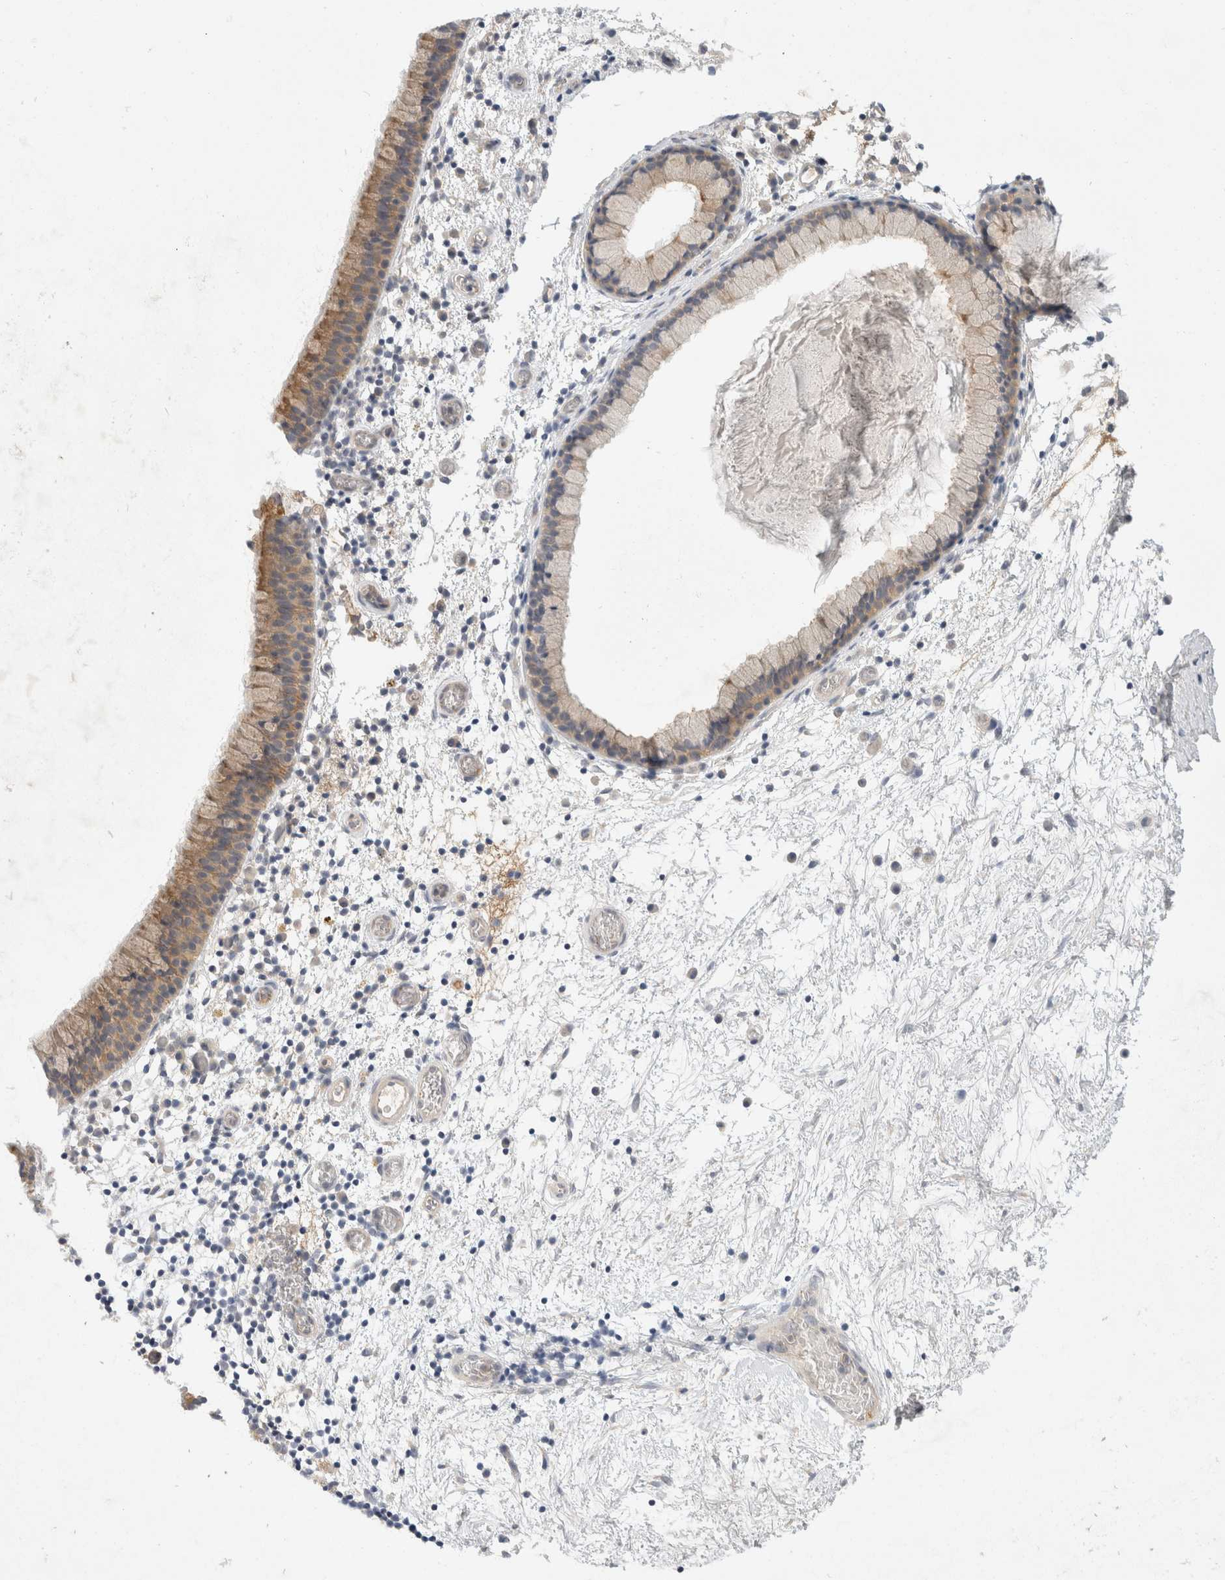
{"staining": {"intensity": "moderate", "quantity": ">75%", "location": "cytoplasmic/membranous"}, "tissue": "nasopharynx", "cell_type": "Respiratory epithelial cells", "image_type": "normal", "snomed": [{"axis": "morphology", "description": "Normal tissue, NOS"}, {"axis": "morphology", "description": "Inflammation, NOS"}, {"axis": "topography", "description": "Nasopharynx"}], "caption": "This histopathology image exhibits normal nasopharynx stained with immunohistochemistry to label a protein in brown. The cytoplasmic/membranous of respiratory epithelial cells show moderate positivity for the protein. Nuclei are counter-stained blue.", "gene": "TOM1L2", "patient": {"sex": "male", "age": 48}}